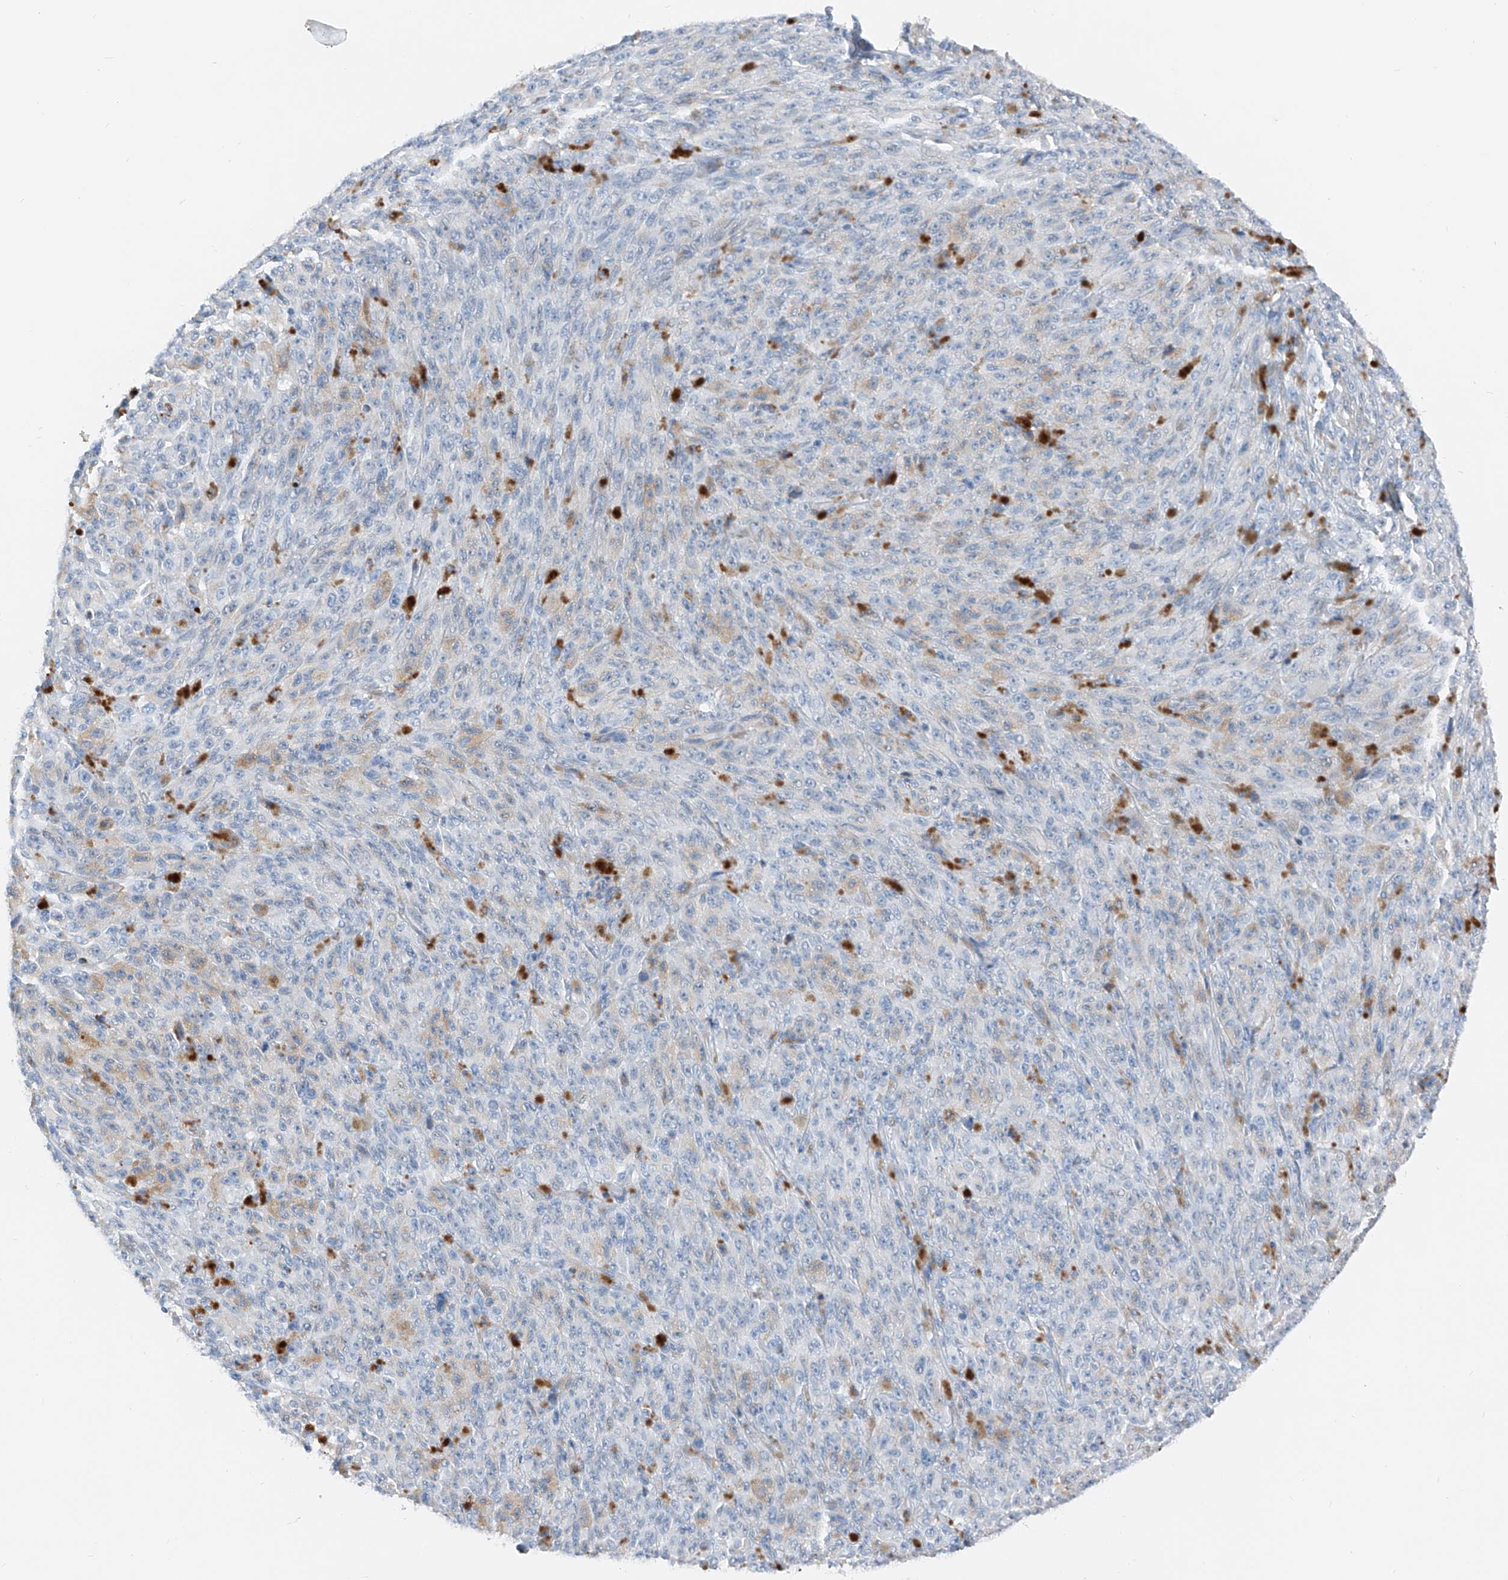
{"staining": {"intensity": "negative", "quantity": "none", "location": "none"}, "tissue": "melanoma", "cell_type": "Tumor cells", "image_type": "cancer", "snomed": [{"axis": "morphology", "description": "Malignant melanoma, NOS"}, {"axis": "topography", "description": "Skin"}], "caption": "Tumor cells show no significant positivity in melanoma. The staining was performed using DAB (3,3'-diaminobenzidine) to visualize the protein expression in brown, while the nuclei were stained in blue with hematoxylin (Magnification: 20x).", "gene": "PRSS23", "patient": {"sex": "female", "age": 82}}